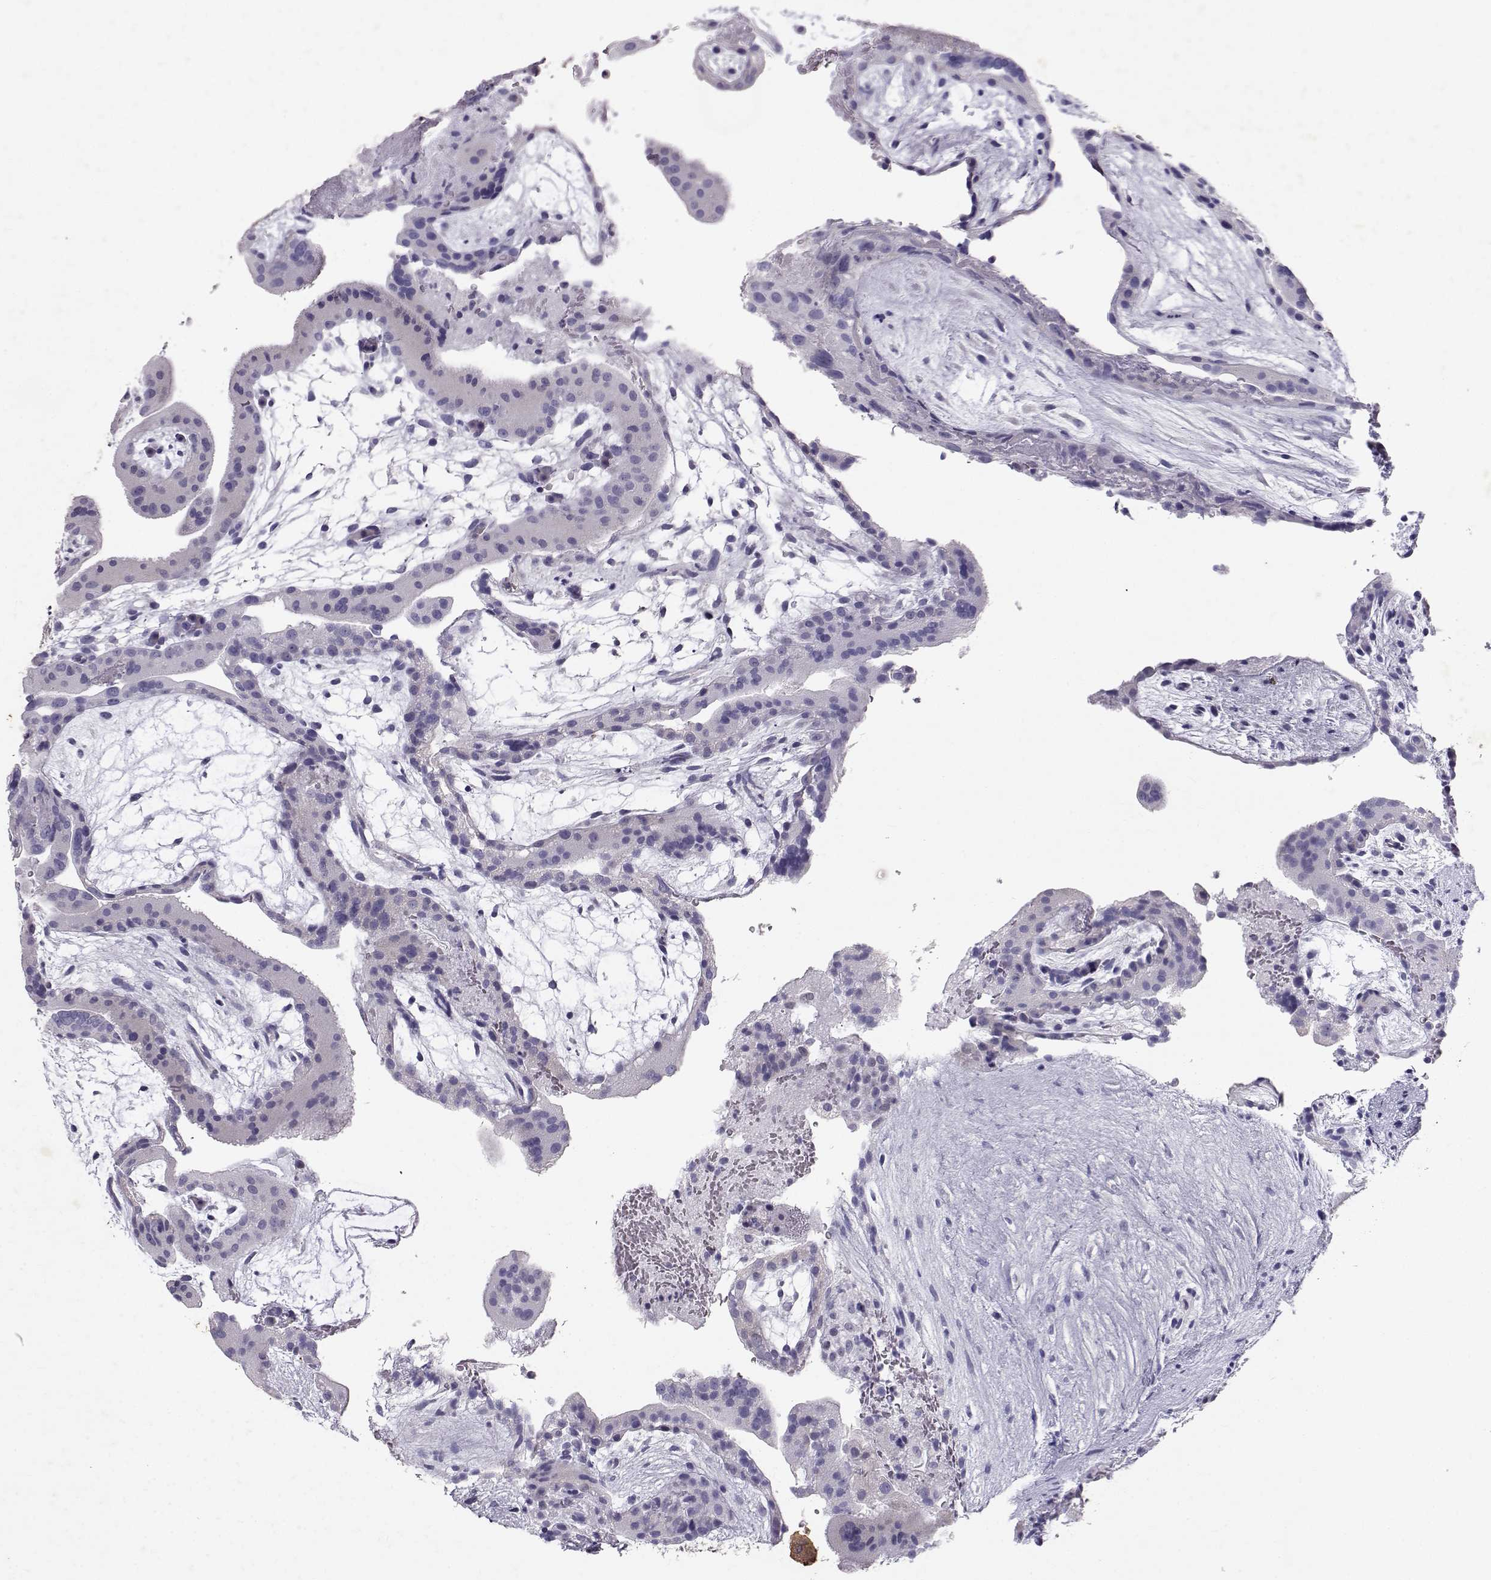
{"staining": {"intensity": "negative", "quantity": "none", "location": "none"}, "tissue": "placenta", "cell_type": "Decidual cells", "image_type": "normal", "snomed": [{"axis": "morphology", "description": "Normal tissue, NOS"}, {"axis": "topography", "description": "Placenta"}], "caption": "The image demonstrates no significant positivity in decidual cells of placenta. Nuclei are stained in blue.", "gene": "RD3", "patient": {"sex": "female", "age": 19}}